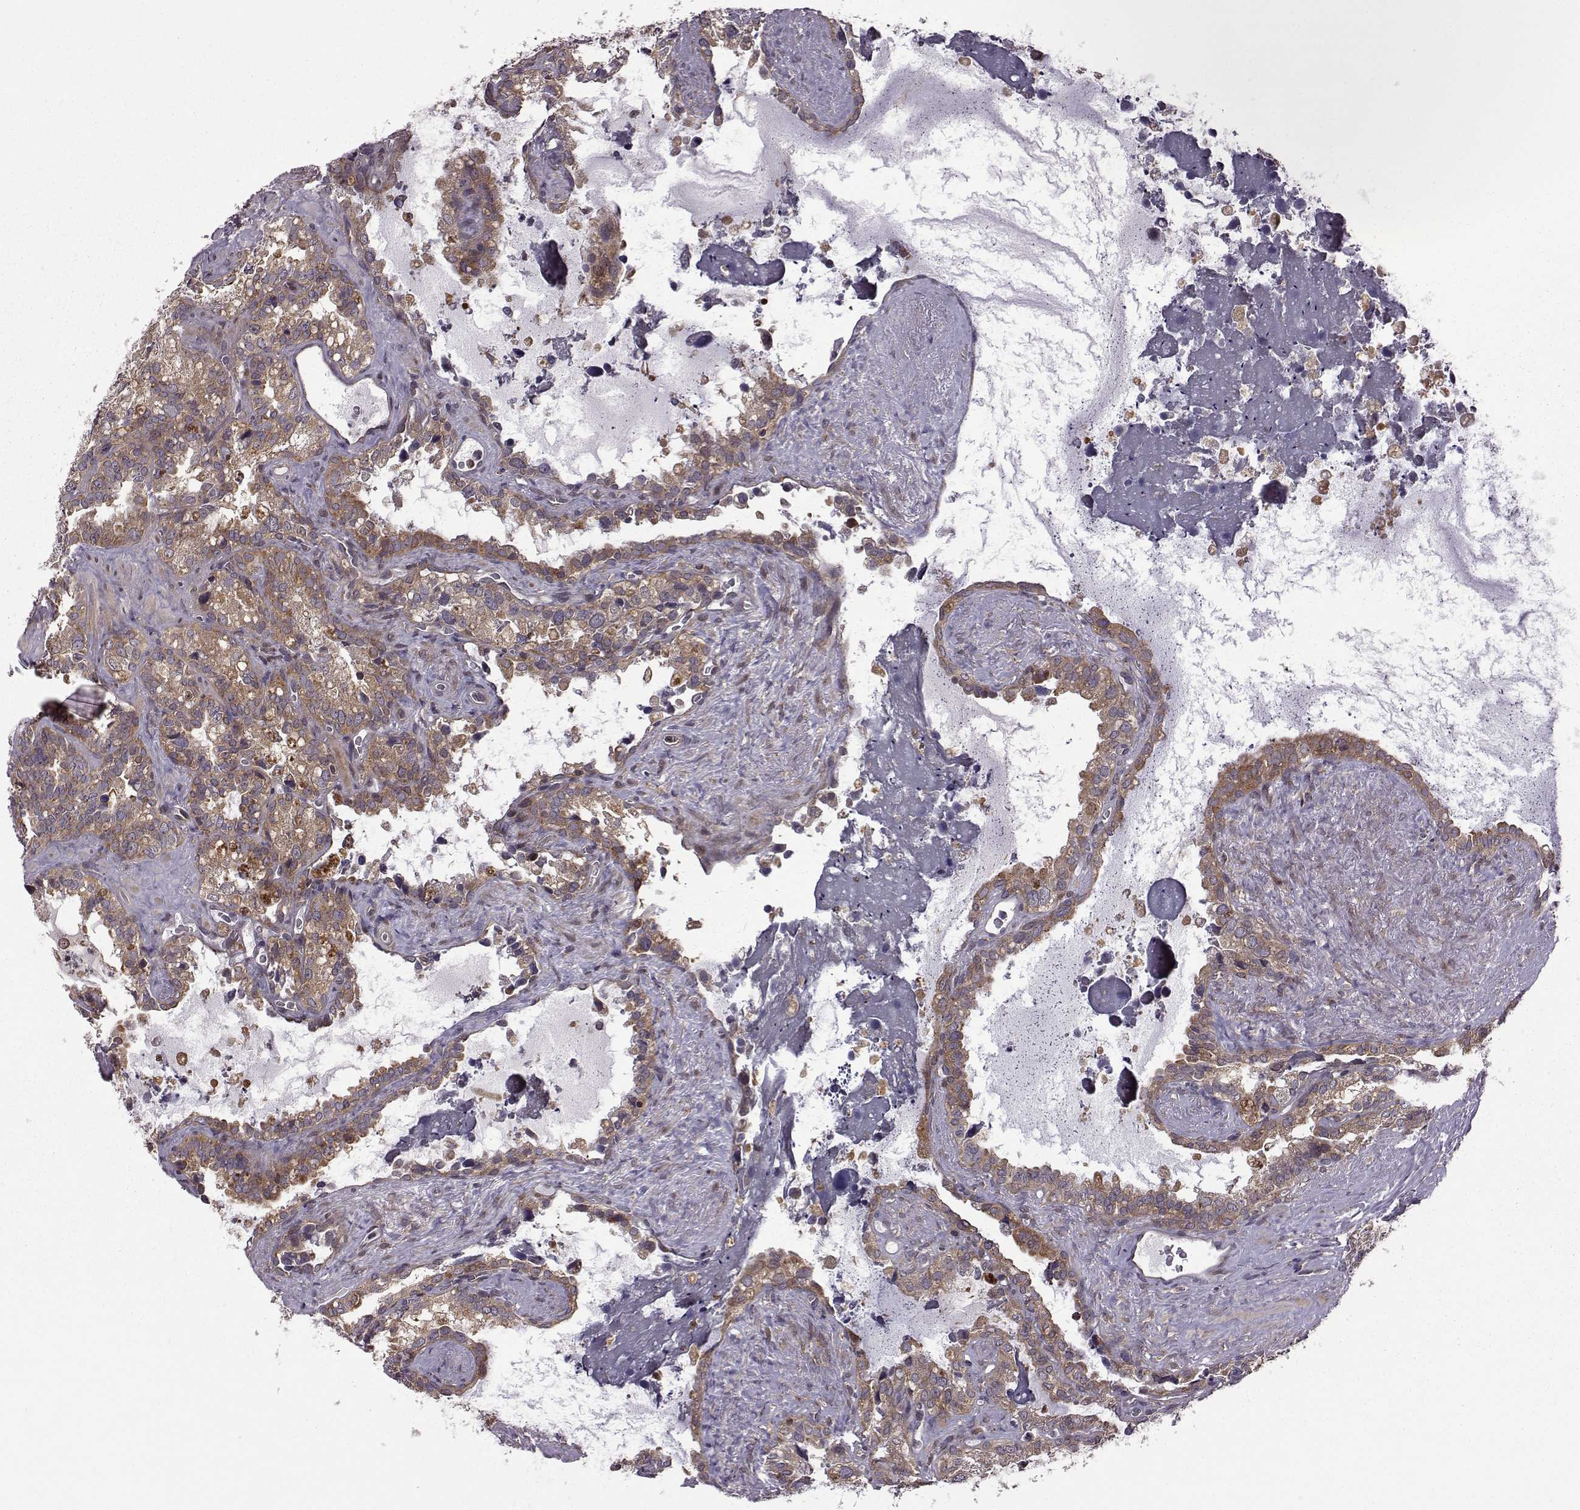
{"staining": {"intensity": "moderate", "quantity": ">75%", "location": "cytoplasmic/membranous"}, "tissue": "seminal vesicle", "cell_type": "Glandular cells", "image_type": "normal", "snomed": [{"axis": "morphology", "description": "Normal tissue, NOS"}, {"axis": "topography", "description": "Seminal veicle"}], "caption": "IHC of normal human seminal vesicle shows medium levels of moderate cytoplasmic/membranous expression in about >75% of glandular cells.", "gene": "URI1", "patient": {"sex": "male", "age": 71}}